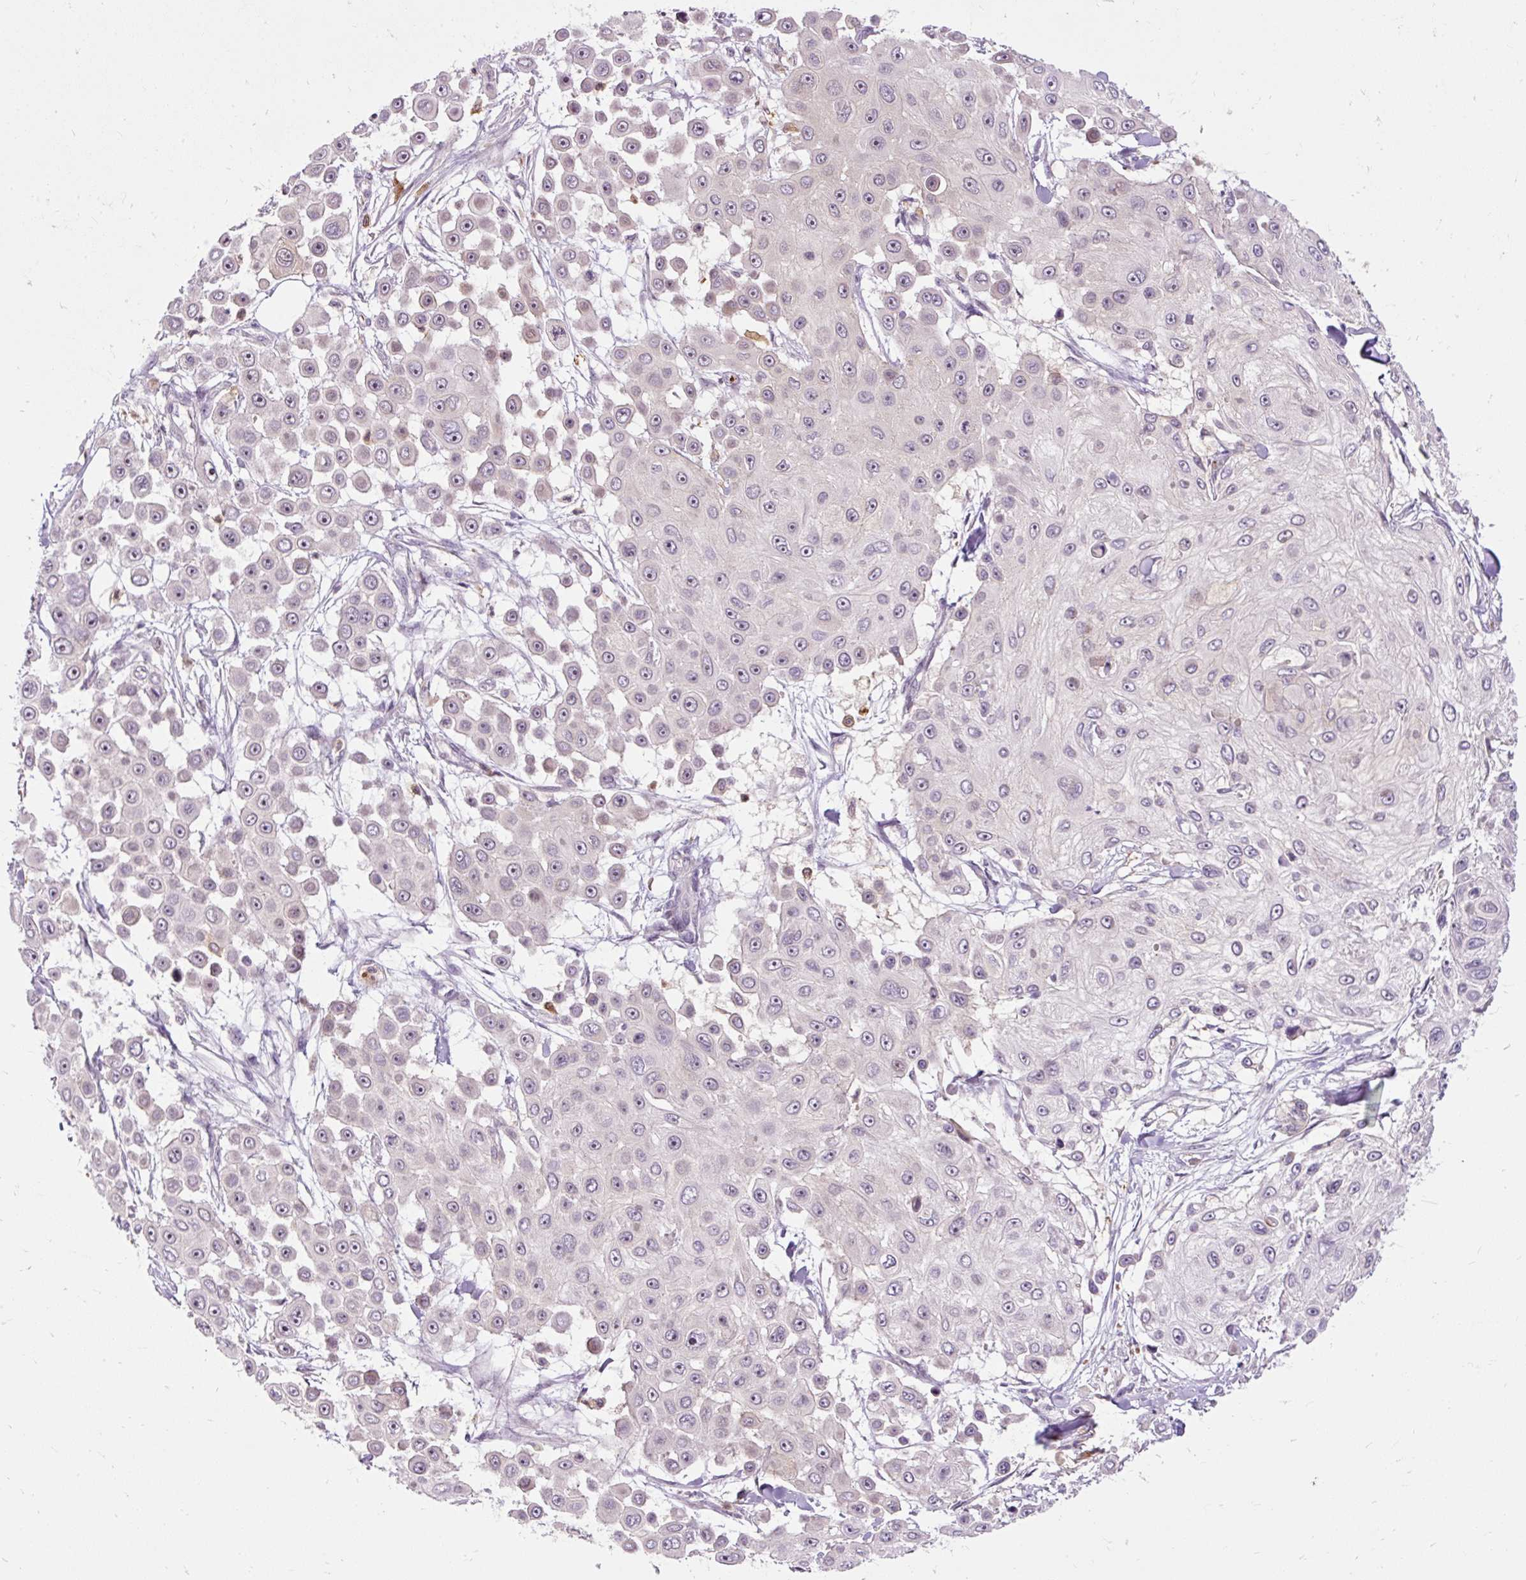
{"staining": {"intensity": "negative", "quantity": "none", "location": "none"}, "tissue": "skin cancer", "cell_type": "Tumor cells", "image_type": "cancer", "snomed": [{"axis": "morphology", "description": "Squamous cell carcinoma, NOS"}, {"axis": "topography", "description": "Skin"}], "caption": "DAB immunohistochemical staining of human skin squamous cell carcinoma reveals no significant positivity in tumor cells.", "gene": "CEBPZ", "patient": {"sex": "male", "age": 67}}